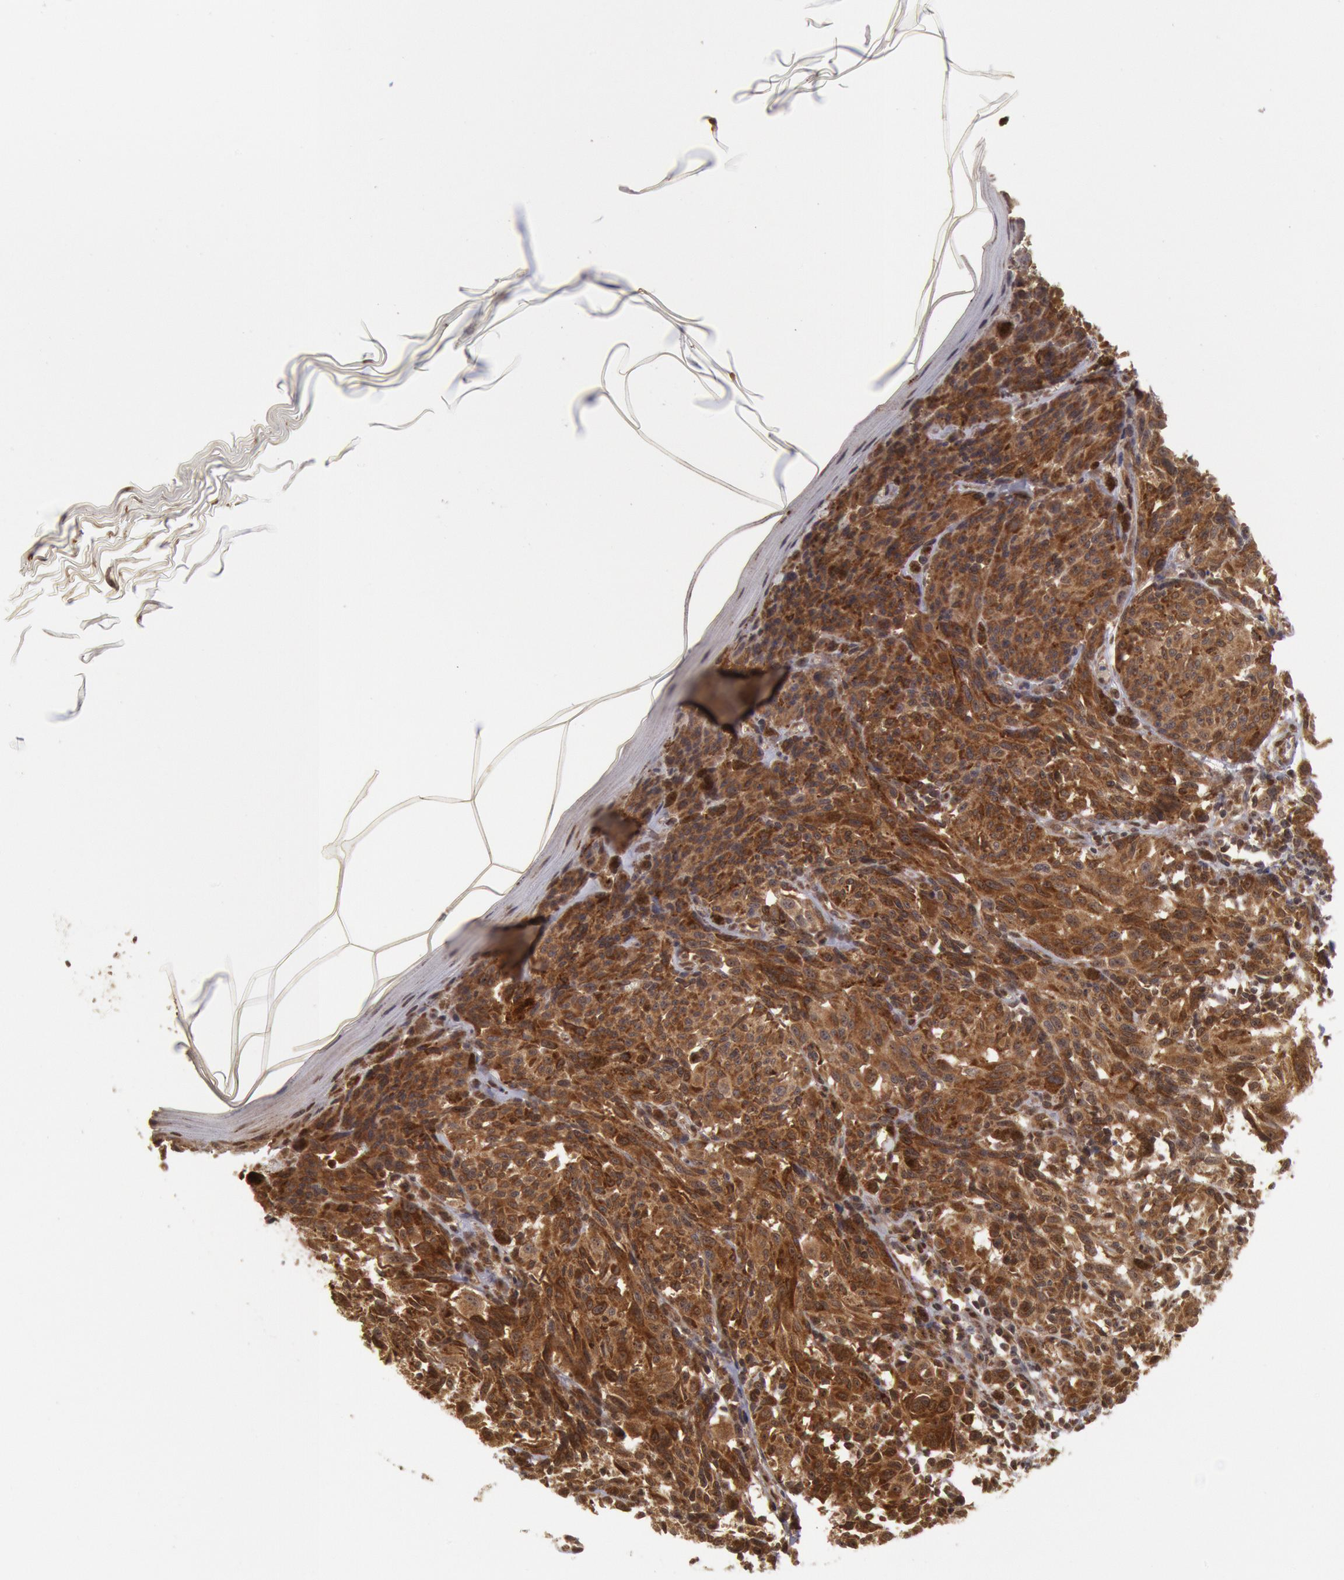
{"staining": {"intensity": "strong", "quantity": ">75%", "location": "cytoplasmic/membranous,nuclear"}, "tissue": "melanoma", "cell_type": "Tumor cells", "image_type": "cancer", "snomed": [{"axis": "morphology", "description": "Malignant melanoma, NOS"}, {"axis": "topography", "description": "Skin"}], "caption": "DAB immunohistochemical staining of malignant melanoma reveals strong cytoplasmic/membranous and nuclear protein positivity in approximately >75% of tumor cells.", "gene": "STX17", "patient": {"sex": "female", "age": 72}}